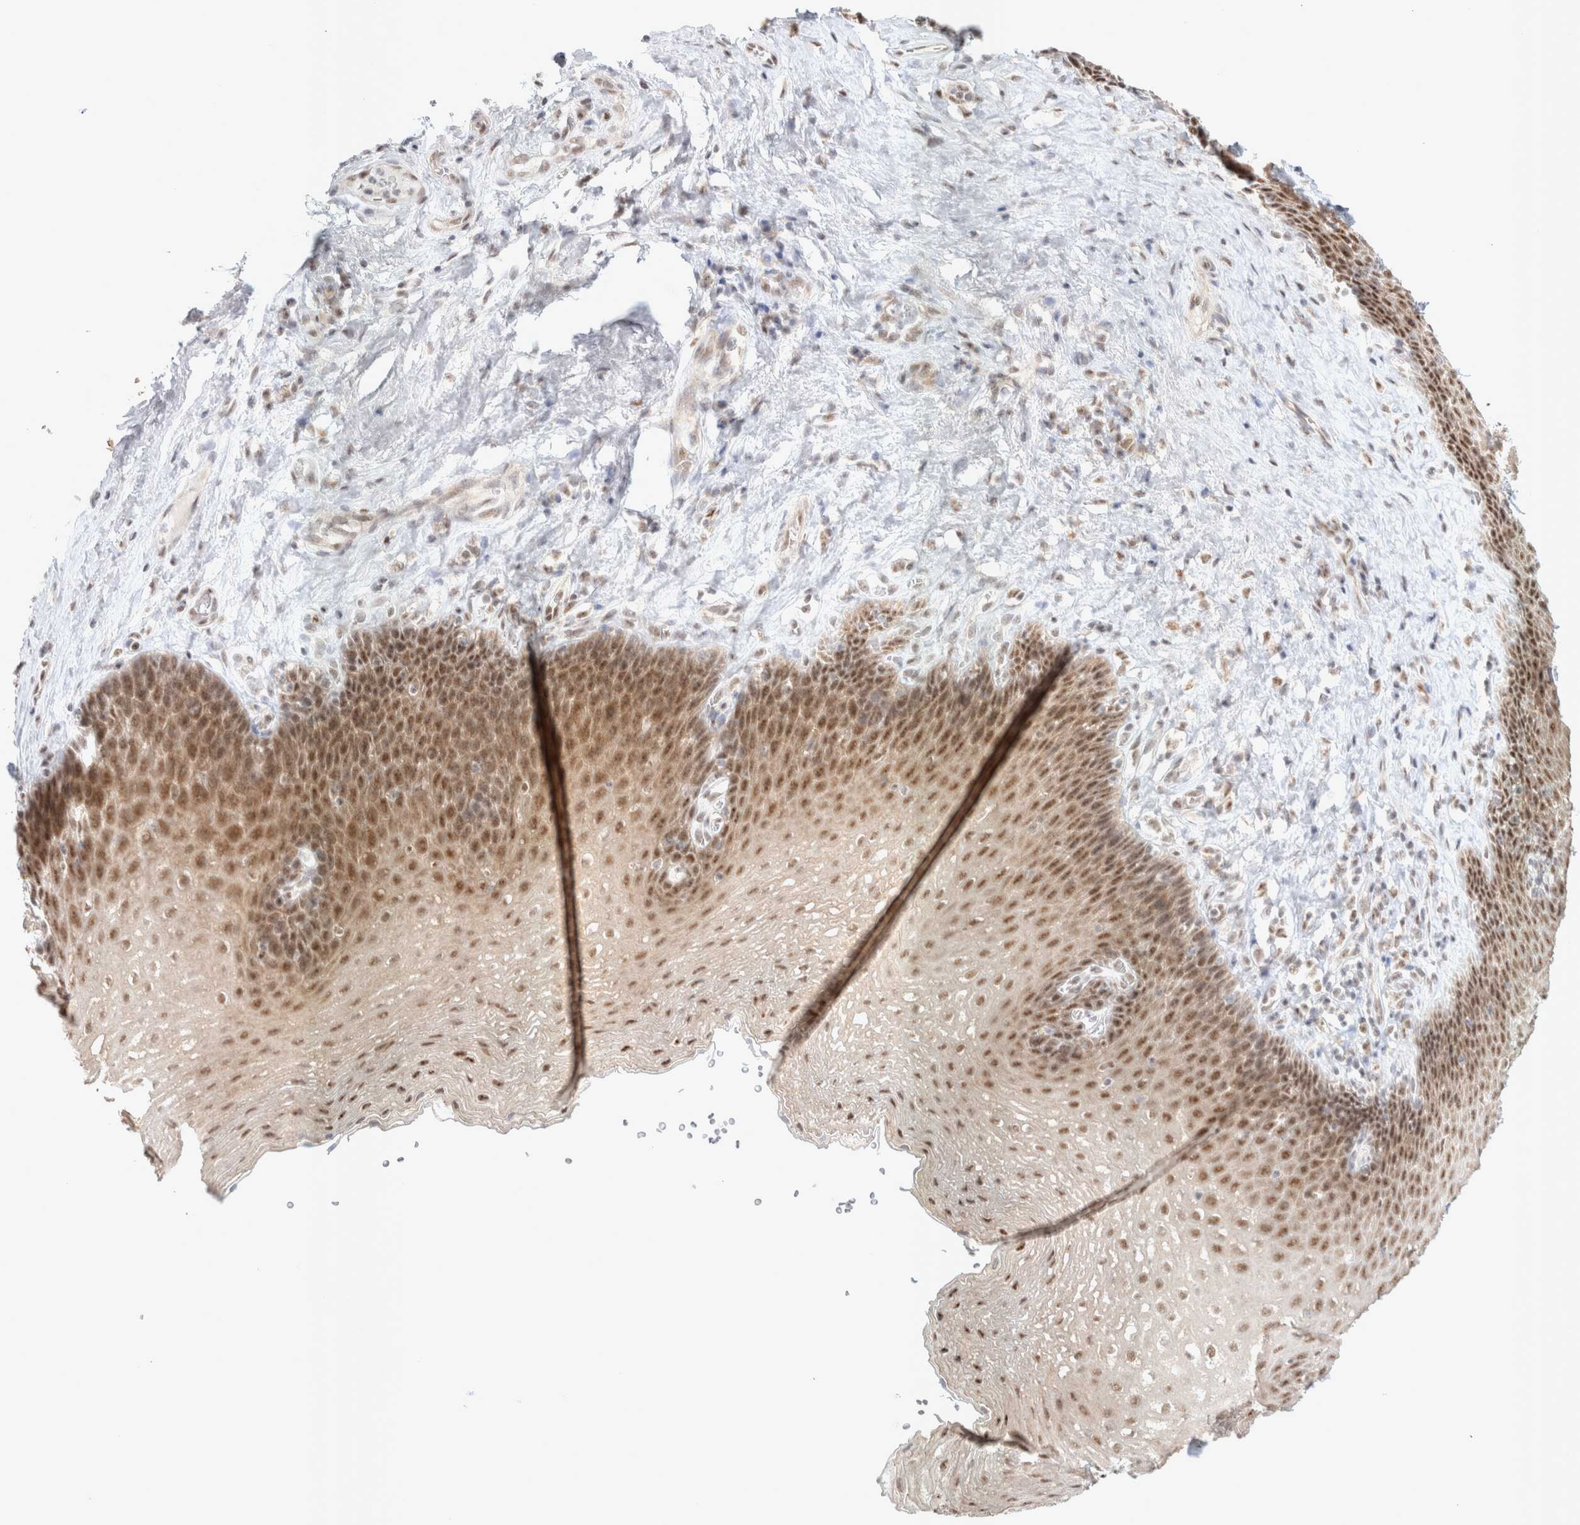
{"staining": {"intensity": "moderate", "quantity": ">75%", "location": "nuclear"}, "tissue": "esophagus", "cell_type": "Squamous epithelial cells", "image_type": "normal", "snomed": [{"axis": "morphology", "description": "Normal tissue, NOS"}, {"axis": "topography", "description": "Esophagus"}], "caption": "About >75% of squamous epithelial cells in benign human esophagus show moderate nuclear protein expression as visualized by brown immunohistochemical staining.", "gene": "TRMT12", "patient": {"sex": "female", "age": 66}}